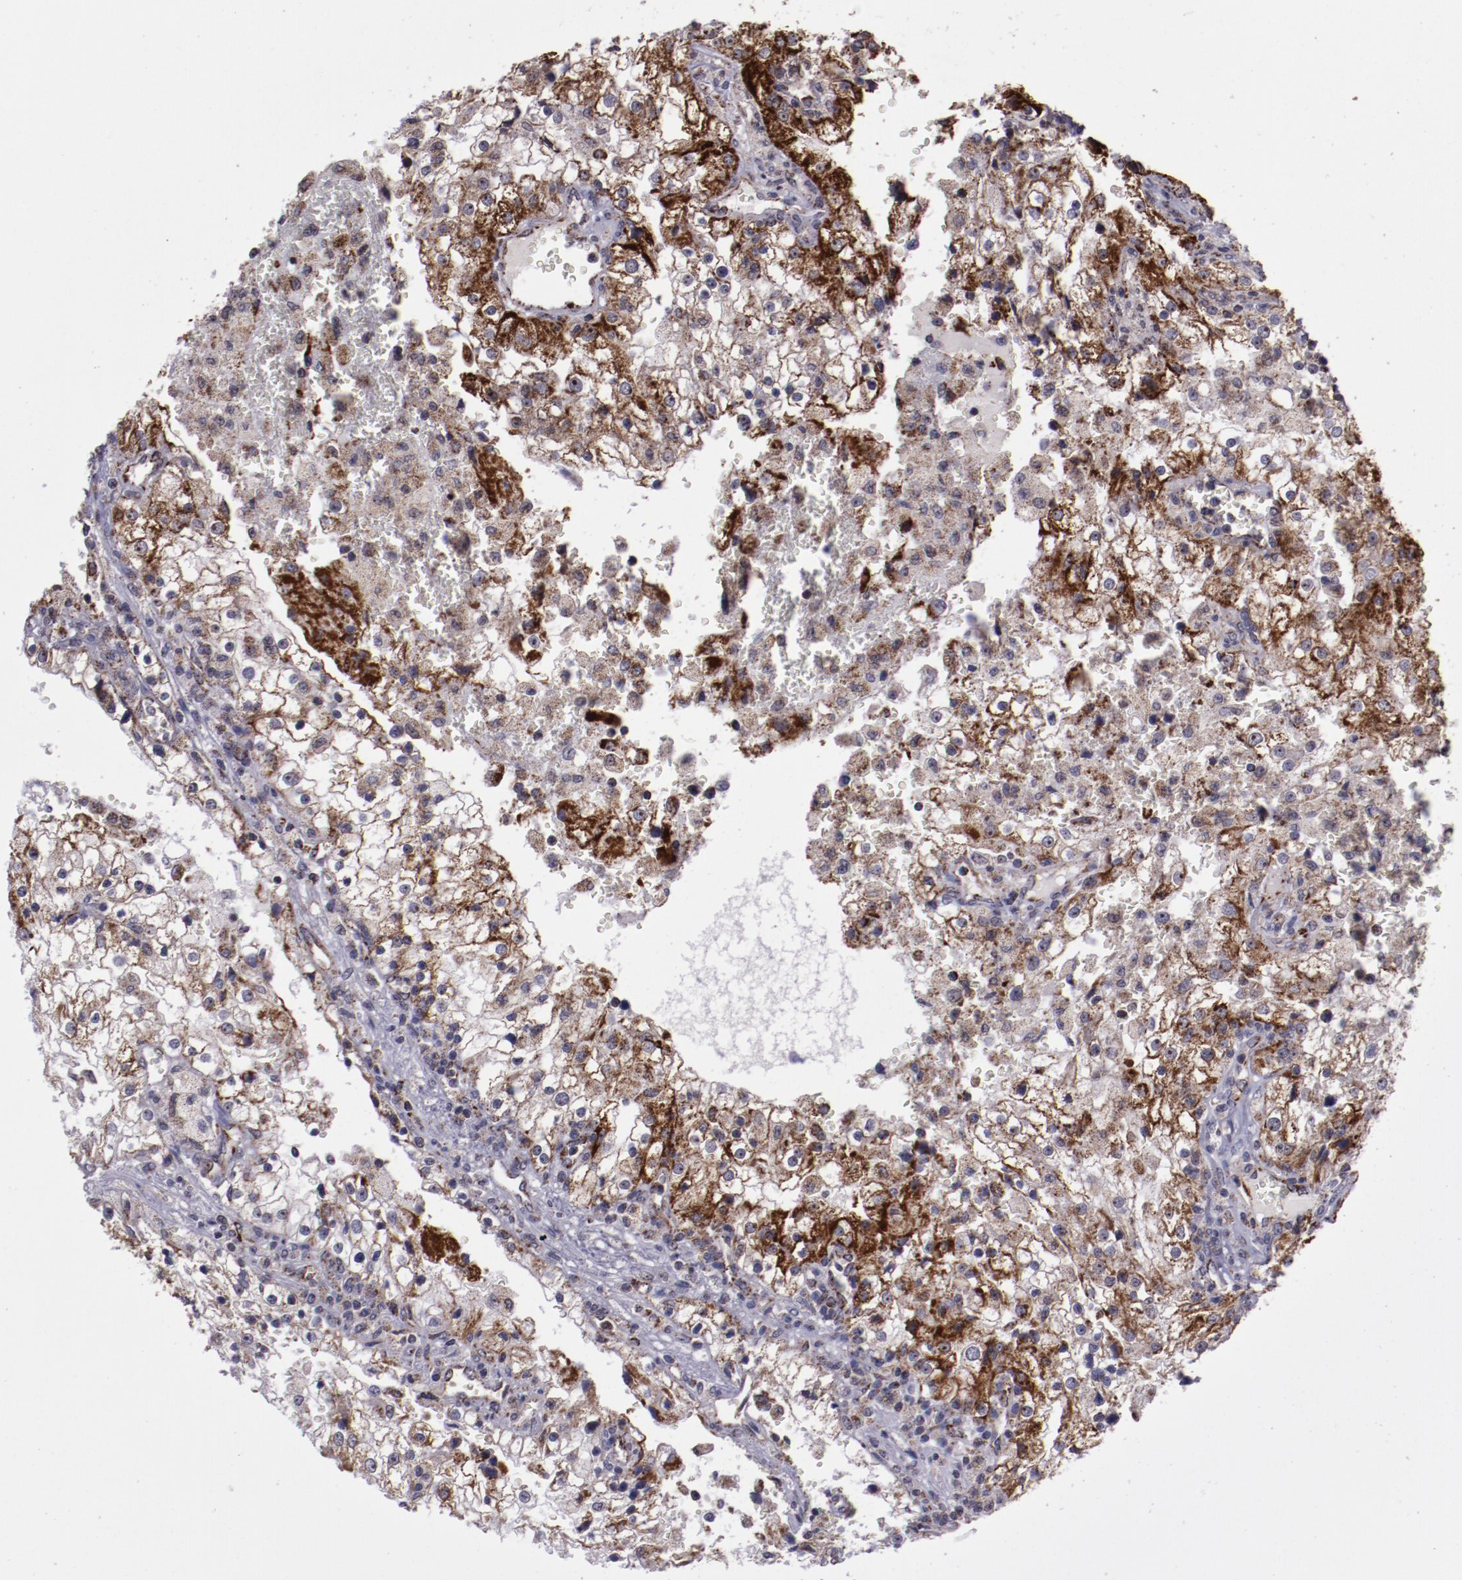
{"staining": {"intensity": "strong", "quantity": "25%-75%", "location": "cytoplasmic/membranous,nuclear"}, "tissue": "renal cancer", "cell_type": "Tumor cells", "image_type": "cancer", "snomed": [{"axis": "morphology", "description": "Adenocarcinoma, NOS"}, {"axis": "topography", "description": "Kidney"}], "caption": "Protein expression analysis of human renal cancer (adenocarcinoma) reveals strong cytoplasmic/membranous and nuclear staining in approximately 25%-75% of tumor cells.", "gene": "LONP1", "patient": {"sex": "female", "age": 74}}